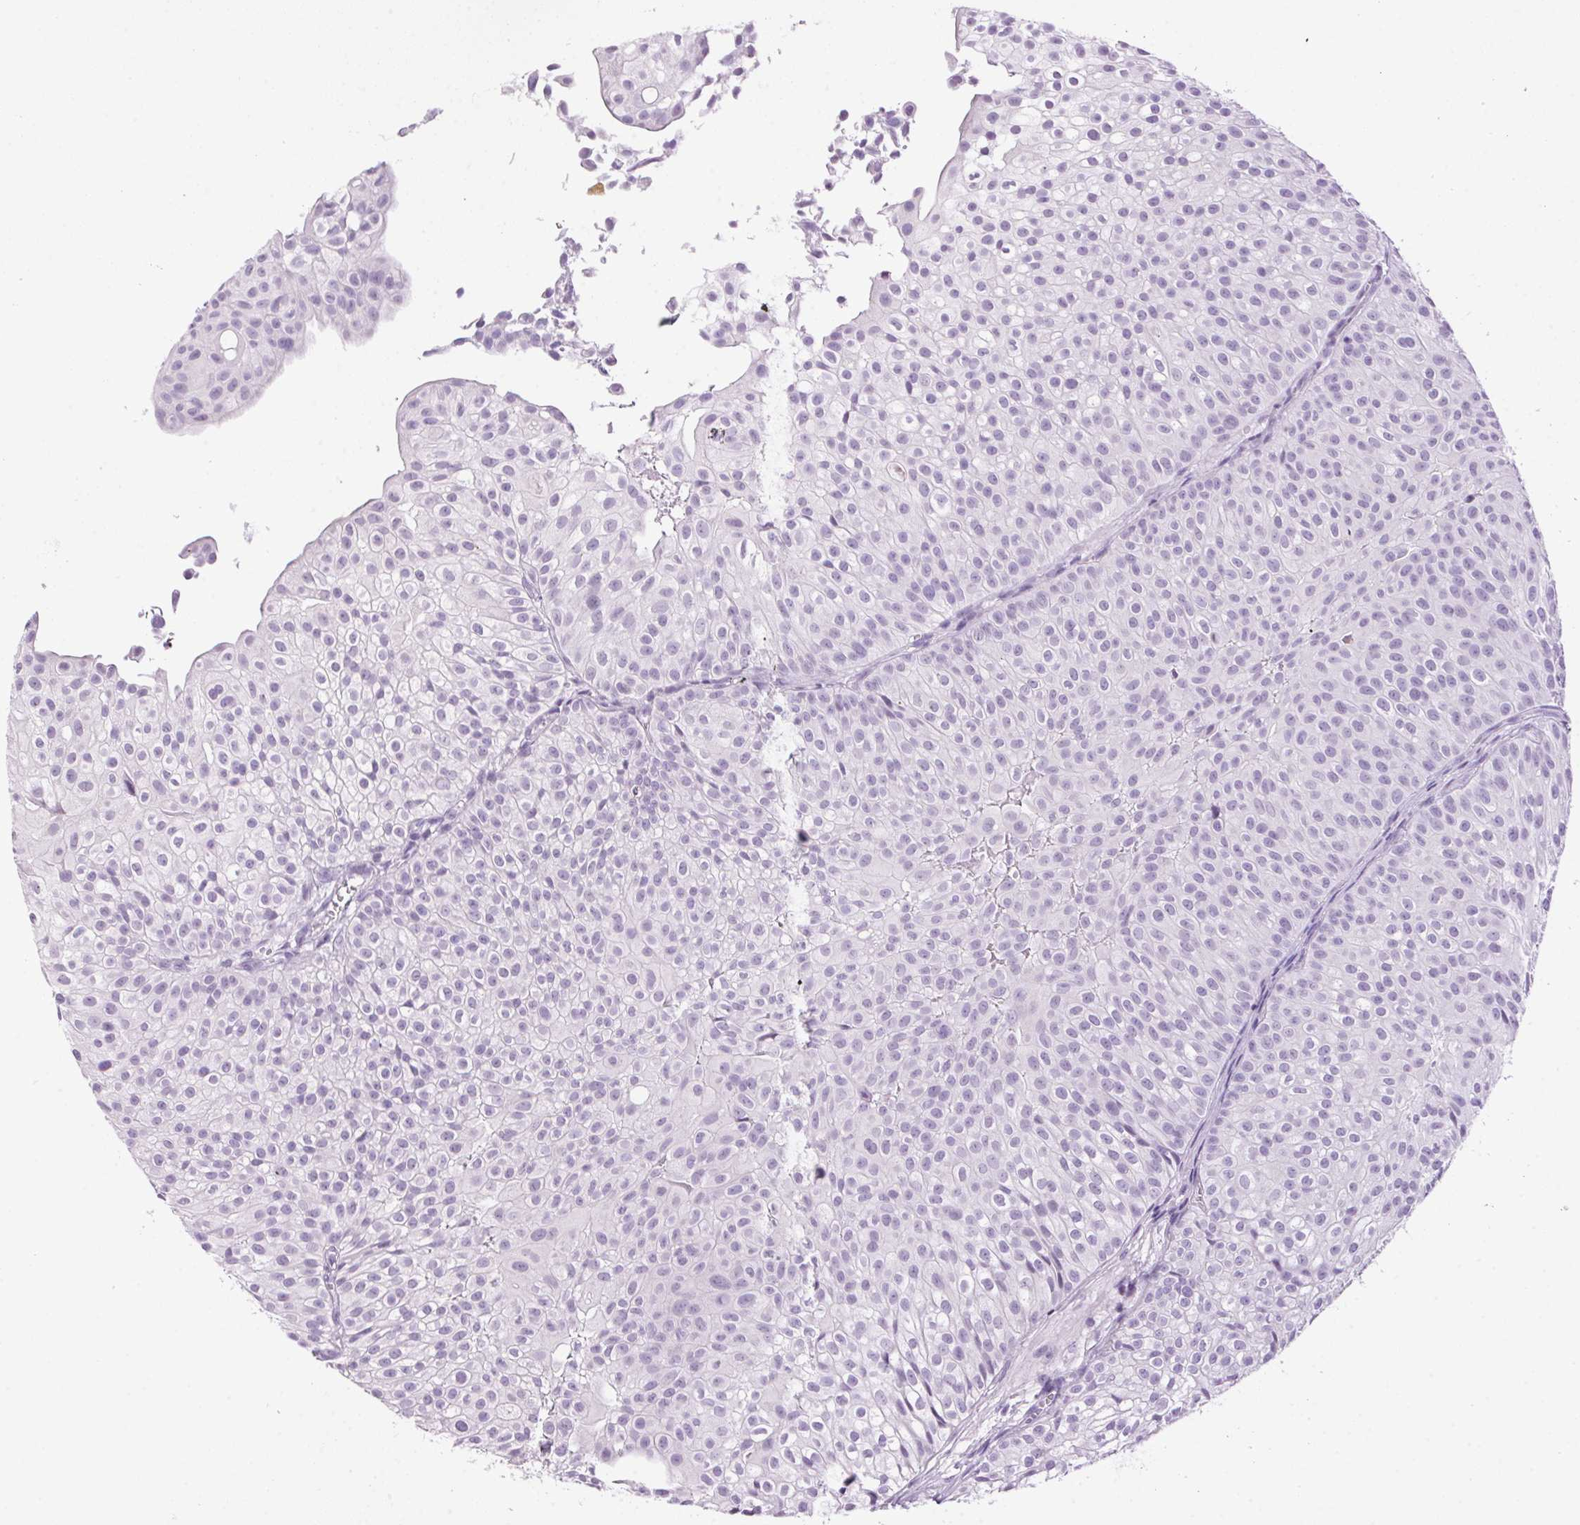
{"staining": {"intensity": "negative", "quantity": "none", "location": "none"}, "tissue": "urothelial cancer", "cell_type": "Tumor cells", "image_type": "cancer", "snomed": [{"axis": "morphology", "description": "Urothelial carcinoma, Low grade"}, {"axis": "topography", "description": "Urinary bladder"}], "caption": "Tumor cells show no significant protein expression in low-grade urothelial carcinoma.", "gene": "TMEM88B", "patient": {"sex": "male", "age": 70}}